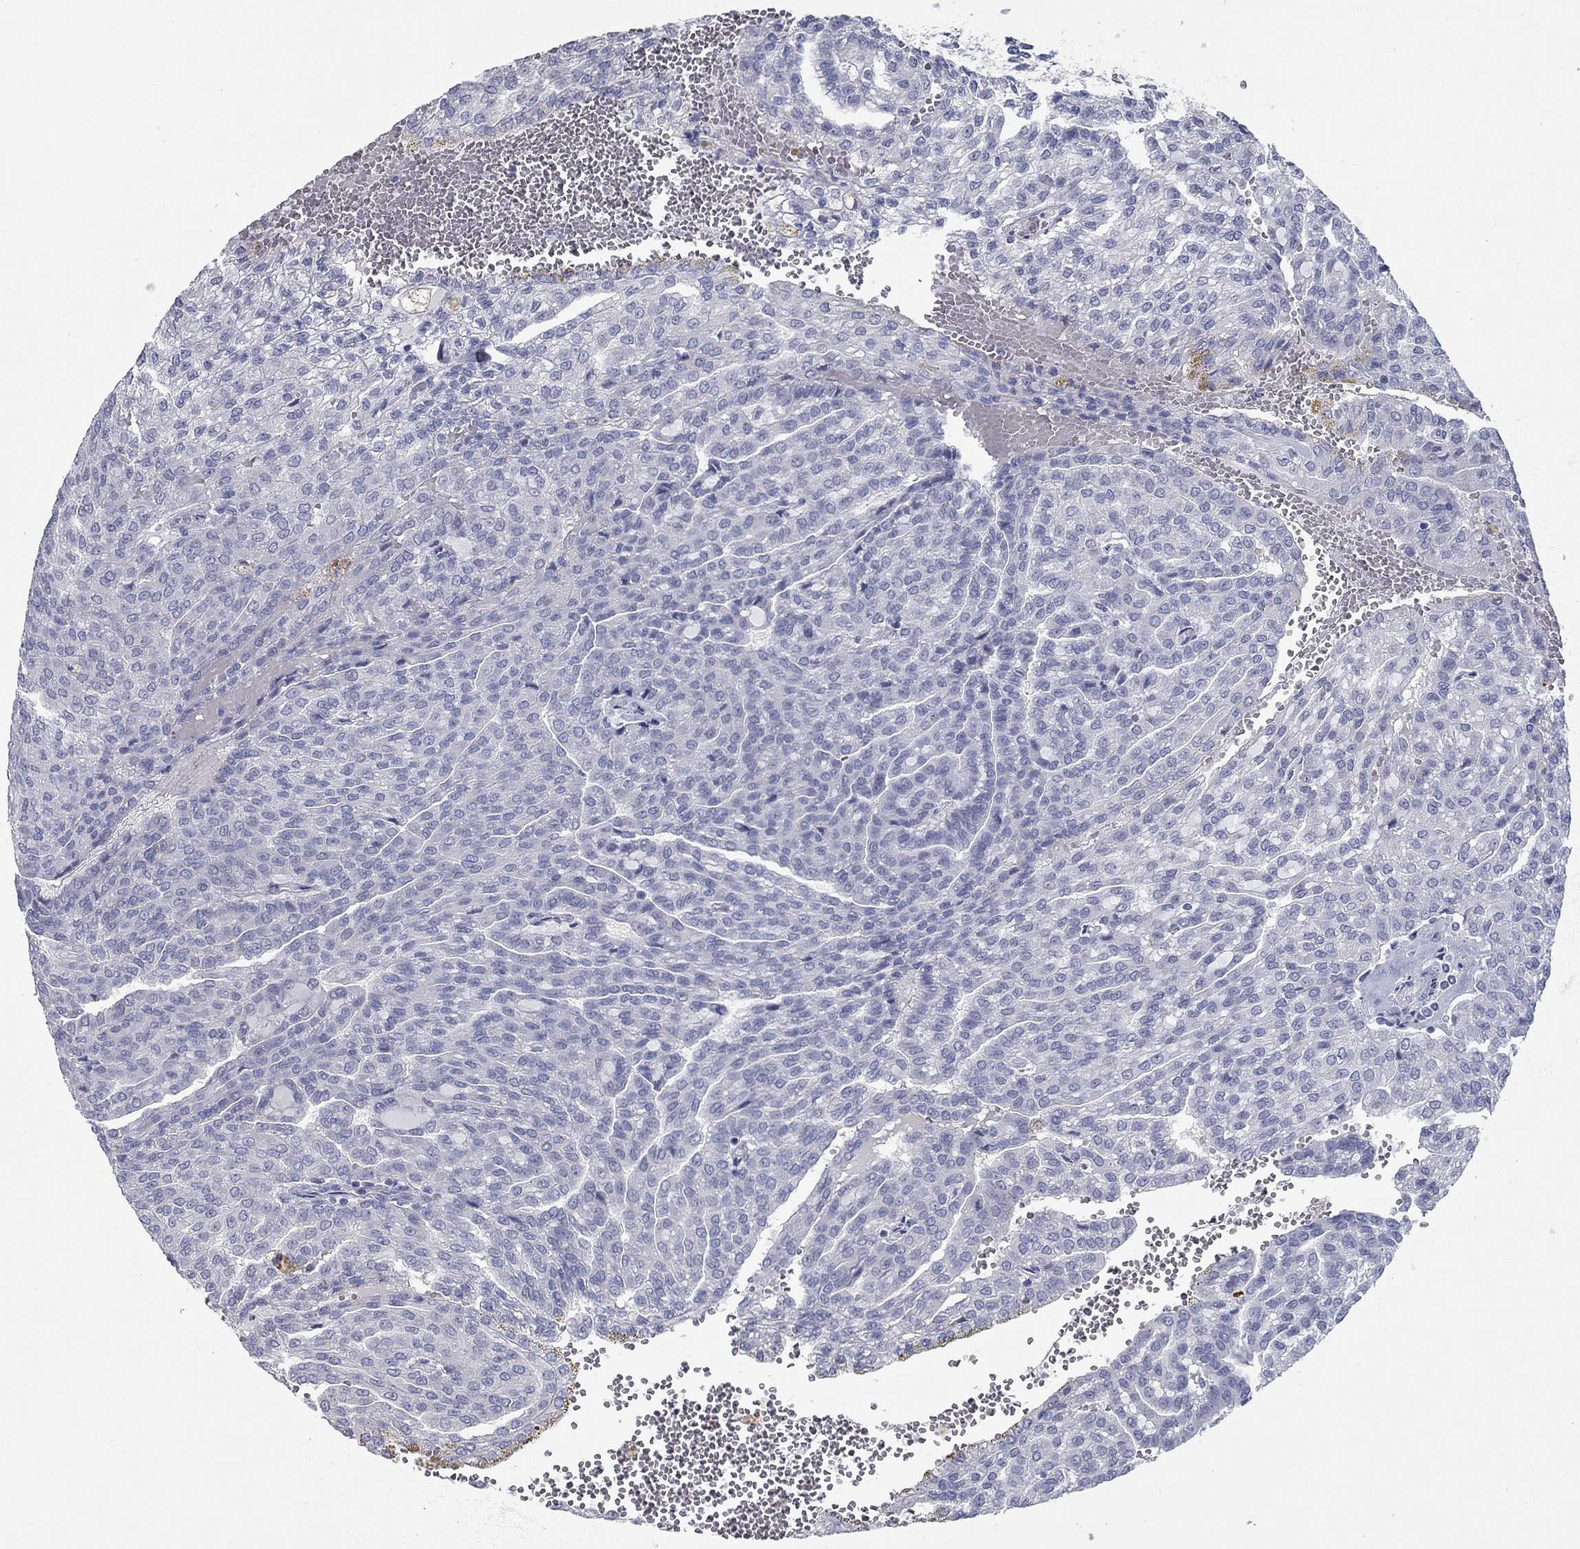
{"staining": {"intensity": "negative", "quantity": "none", "location": "none"}, "tissue": "renal cancer", "cell_type": "Tumor cells", "image_type": "cancer", "snomed": [{"axis": "morphology", "description": "Adenocarcinoma, NOS"}, {"axis": "topography", "description": "Kidney"}], "caption": "Immunohistochemistry (IHC) photomicrograph of human renal adenocarcinoma stained for a protein (brown), which displays no staining in tumor cells. (DAB (3,3'-diaminobenzidine) immunohistochemistry (IHC) visualized using brightfield microscopy, high magnification).", "gene": "KIRREL2", "patient": {"sex": "male", "age": 63}}